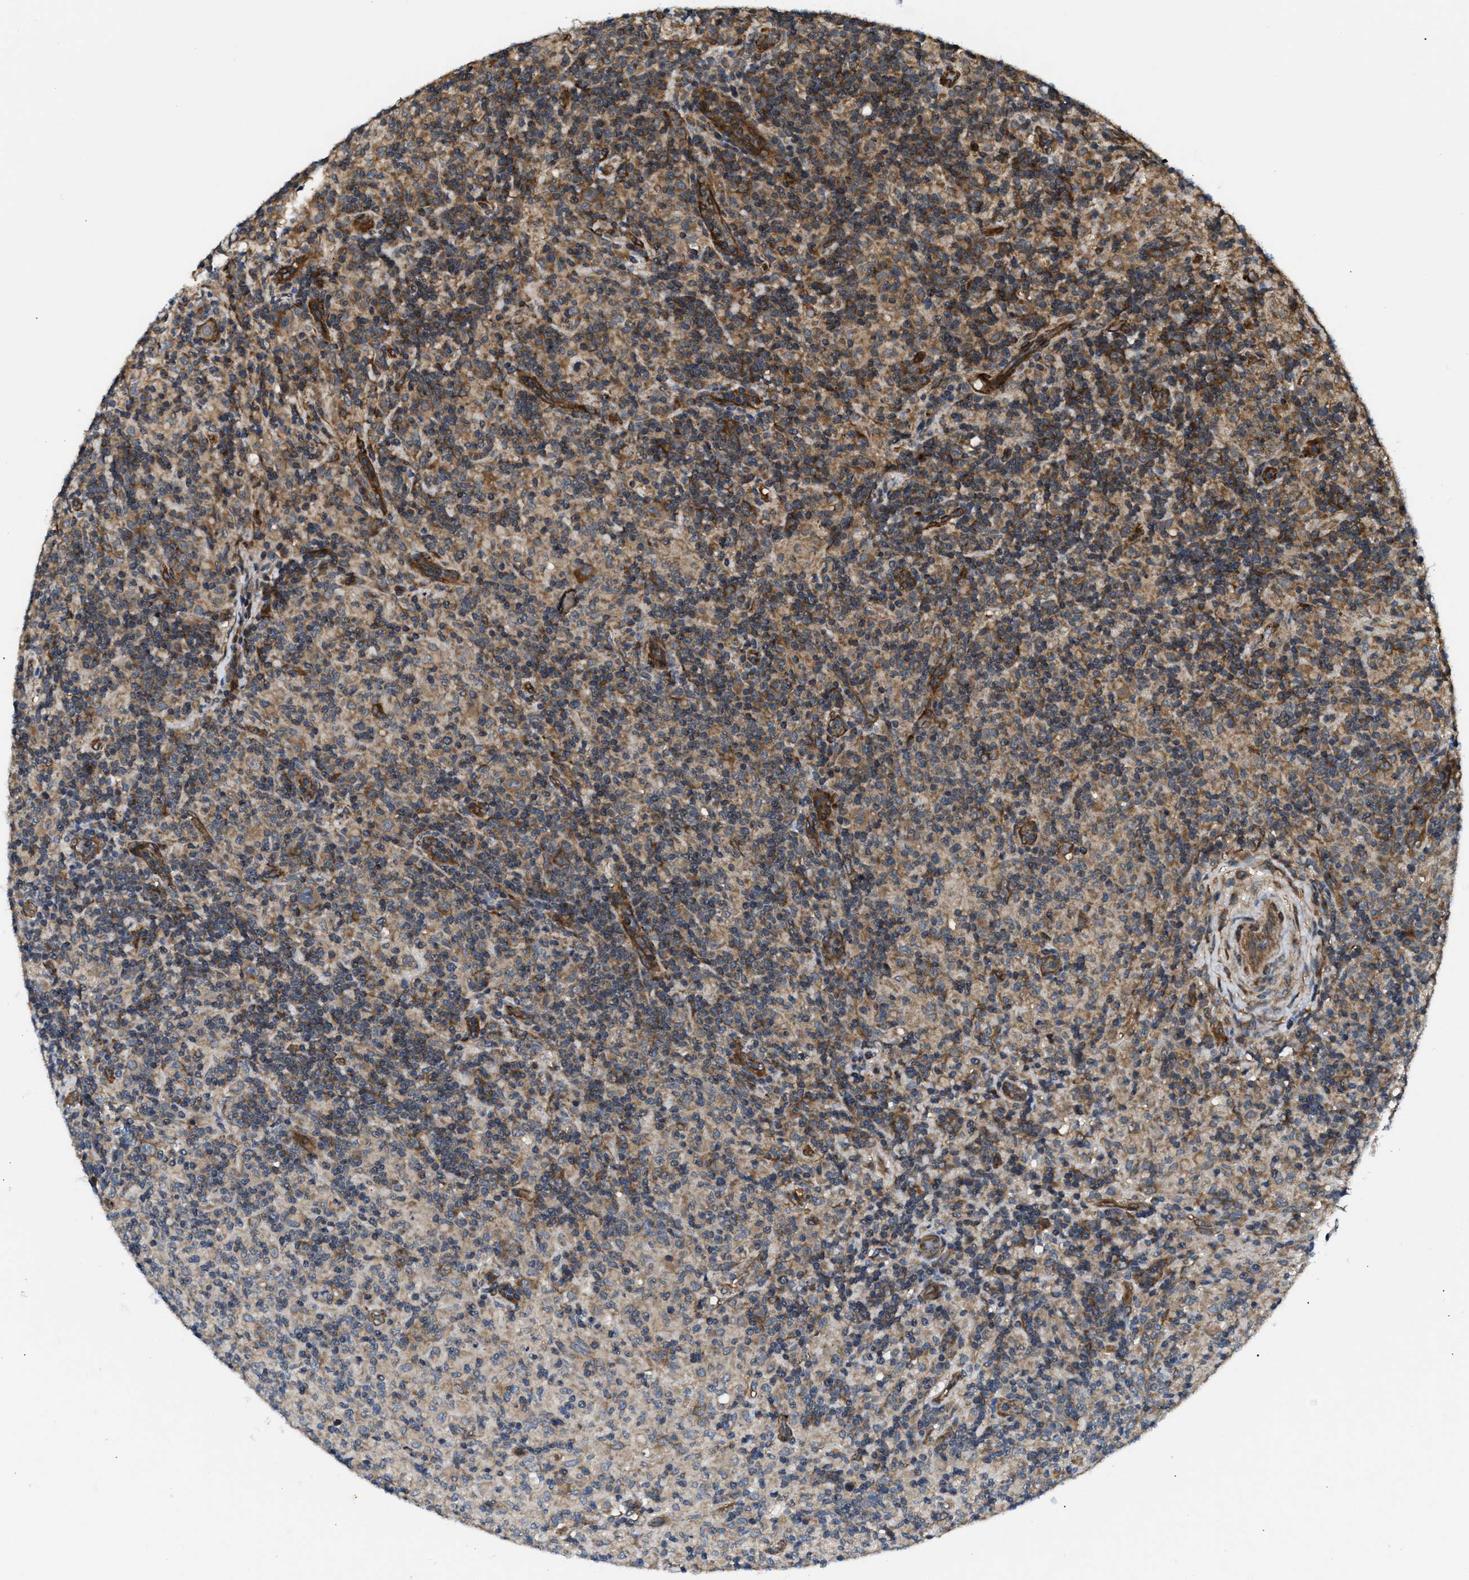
{"staining": {"intensity": "moderate", "quantity": ">75%", "location": "cytoplasmic/membranous"}, "tissue": "lymphoma", "cell_type": "Tumor cells", "image_type": "cancer", "snomed": [{"axis": "morphology", "description": "Hodgkin's disease, NOS"}, {"axis": "topography", "description": "Lymph node"}], "caption": "DAB immunohistochemical staining of human lymphoma exhibits moderate cytoplasmic/membranous protein positivity in about >75% of tumor cells. The protein is shown in brown color, while the nuclei are stained blue.", "gene": "PNPLA8", "patient": {"sex": "male", "age": 70}}